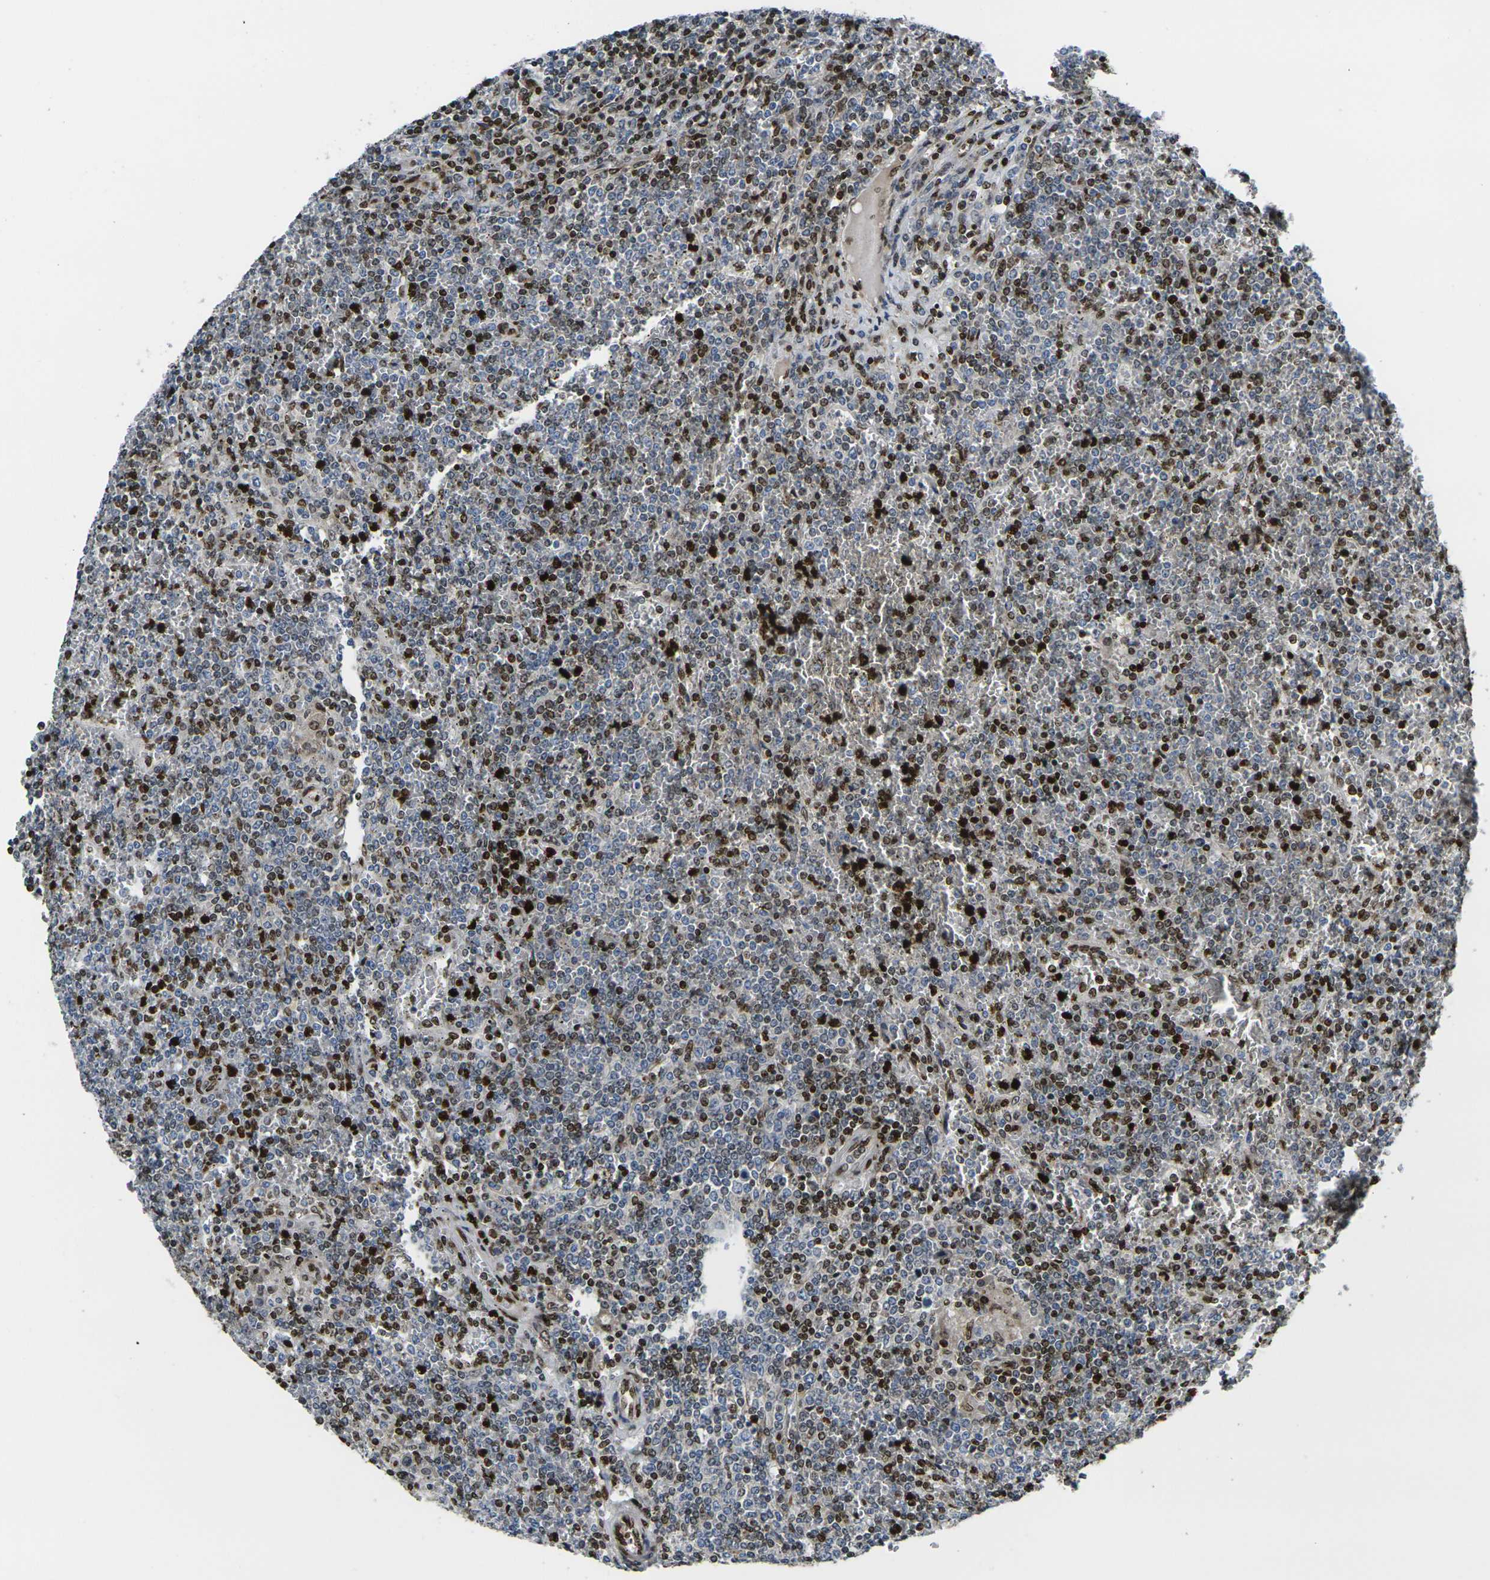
{"staining": {"intensity": "strong", "quantity": "25%-75%", "location": "nuclear"}, "tissue": "lymphoma", "cell_type": "Tumor cells", "image_type": "cancer", "snomed": [{"axis": "morphology", "description": "Malignant lymphoma, non-Hodgkin's type, Low grade"}, {"axis": "topography", "description": "Spleen"}], "caption": "Lymphoma was stained to show a protein in brown. There is high levels of strong nuclear positivity in about 25%-75% of tumor cells.", "gene": "H1-10", "patient": {"sex": "female", "age": 19}}